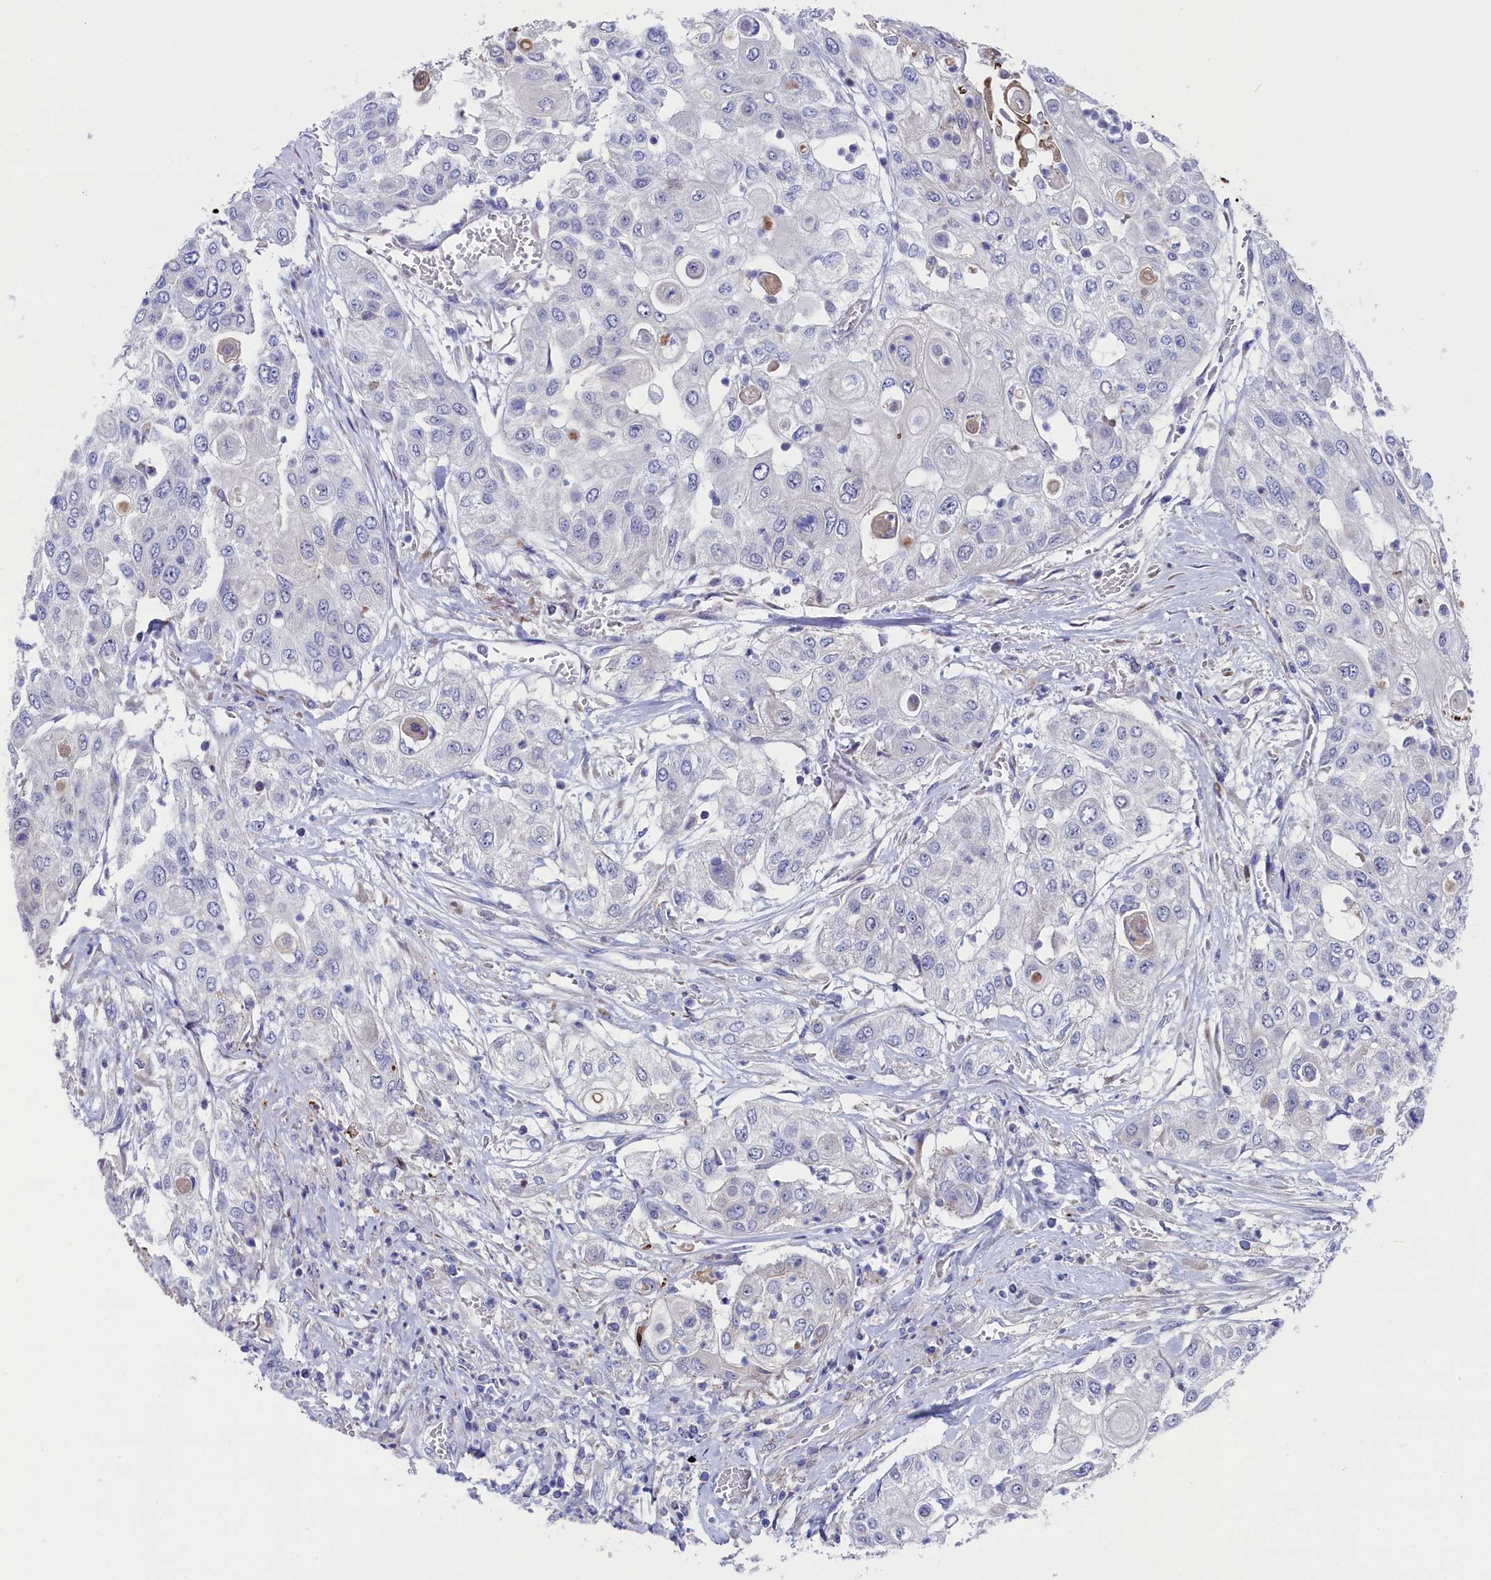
{"staining": {"intensity": "negative", "quantity": "none", "location": "none"}, "tissue": "urothelial cancer", "cell_type": "Tumor cells", "image_type": "cancer", "snomed": [{"axis": "morphology", "description": "Urothelial carcinoma, High grade"}, {"axis": "topography", "description": "Urinary bladder"}], "caption": "A high-resolution micrograph shows IHC staining of urothelial carcinoma (high-grade), which exhibits no significant expression in tumor cells.", "gene": "NUDT7", "patient": {"sex": "female", "age": 79}}